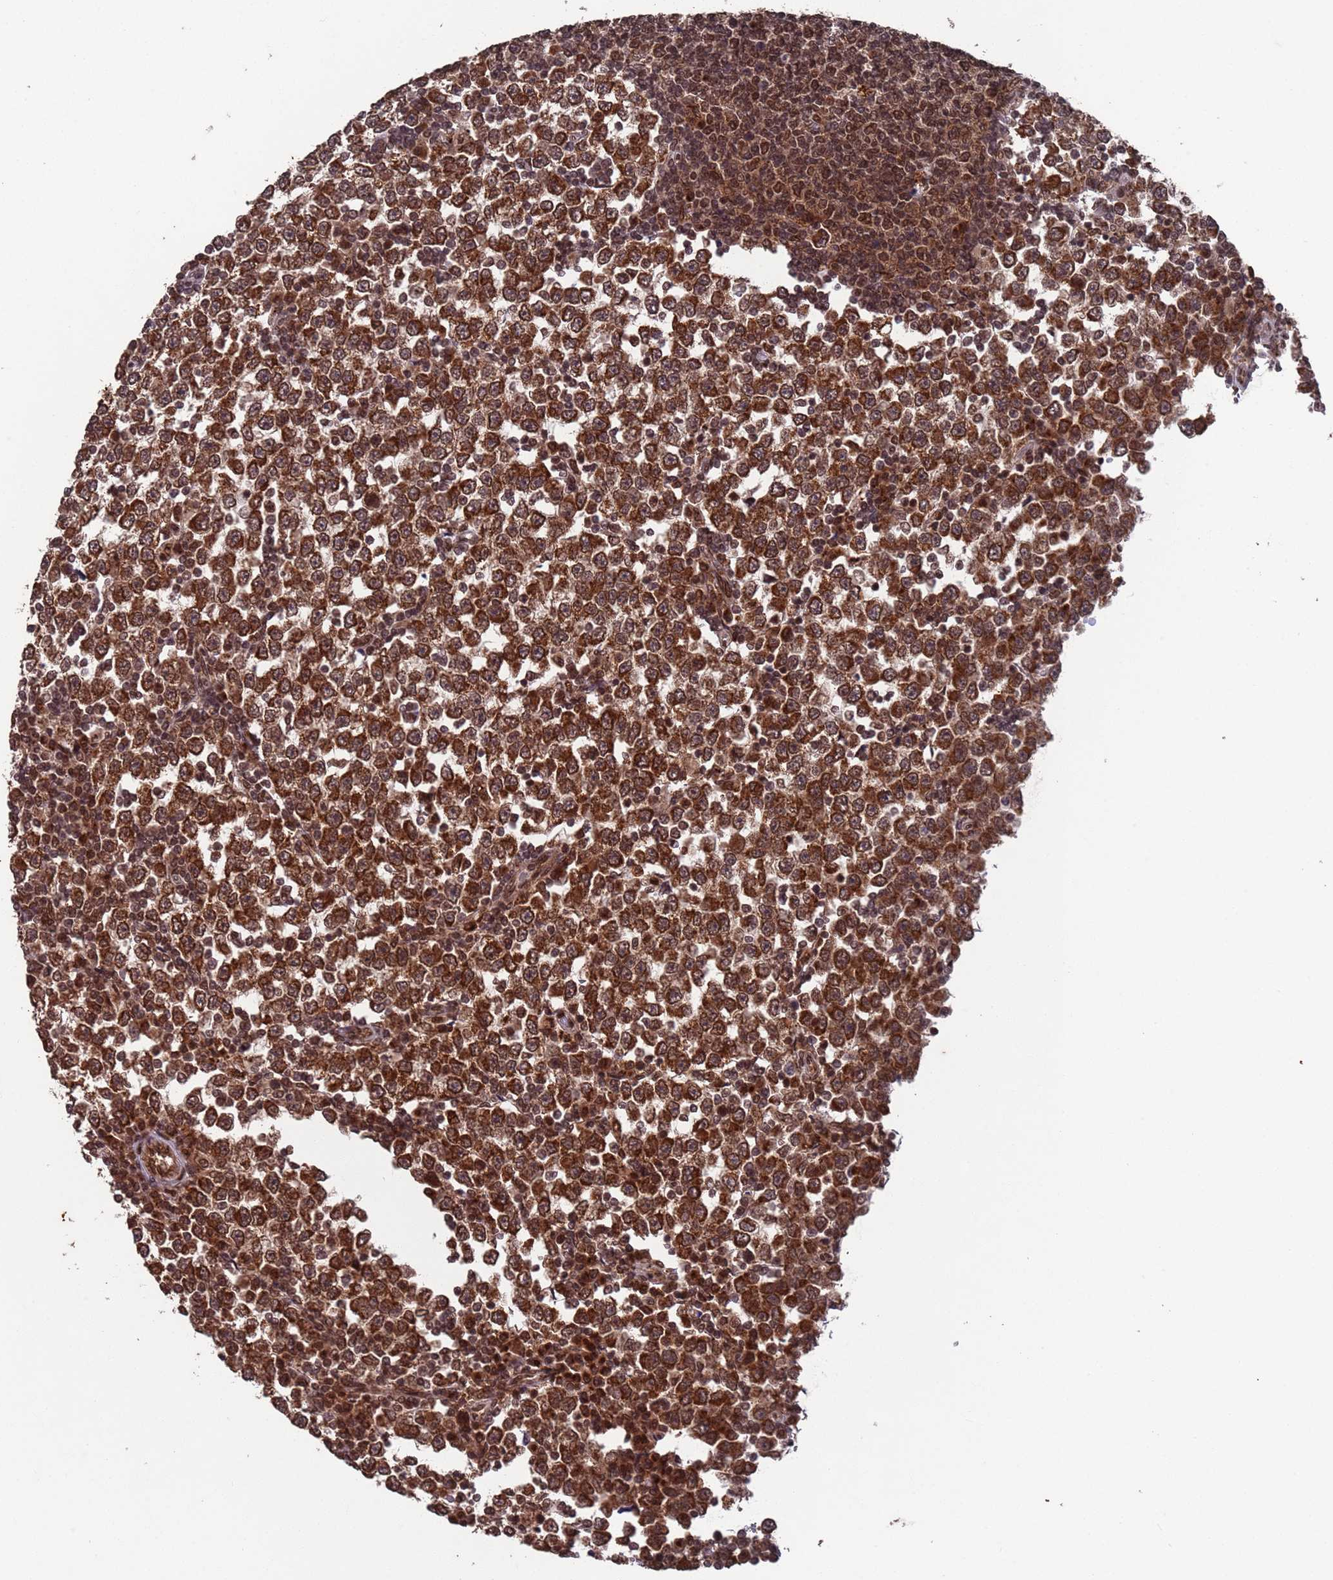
{"staining": {"intensity": "strong", "quantity": ">75%", "location": "cytoplasmic/membranous,nuclear"}, "tissue": "testis cancer", "cell_type": "Tumor cells", "image_type": "cancer", "snomed": [{"axis": "morphology", "description": "Seminoma, NOS"}, {"axis": "topography", "description": "Testis"}], "caption": "IHC photomicrograph of neoplastic tissue: human testis seminoma stained using immunohistochemistry (IHC) demonstrates high levels of strong protein expression localized specifically in the cytoplasmic/membranous and nuclear of tumor cells, appearing as a cytoplasmic/membranous and nuclear brown color.", "gene": "FUBP3", "patient": {"sex": "male", "age": 65}}